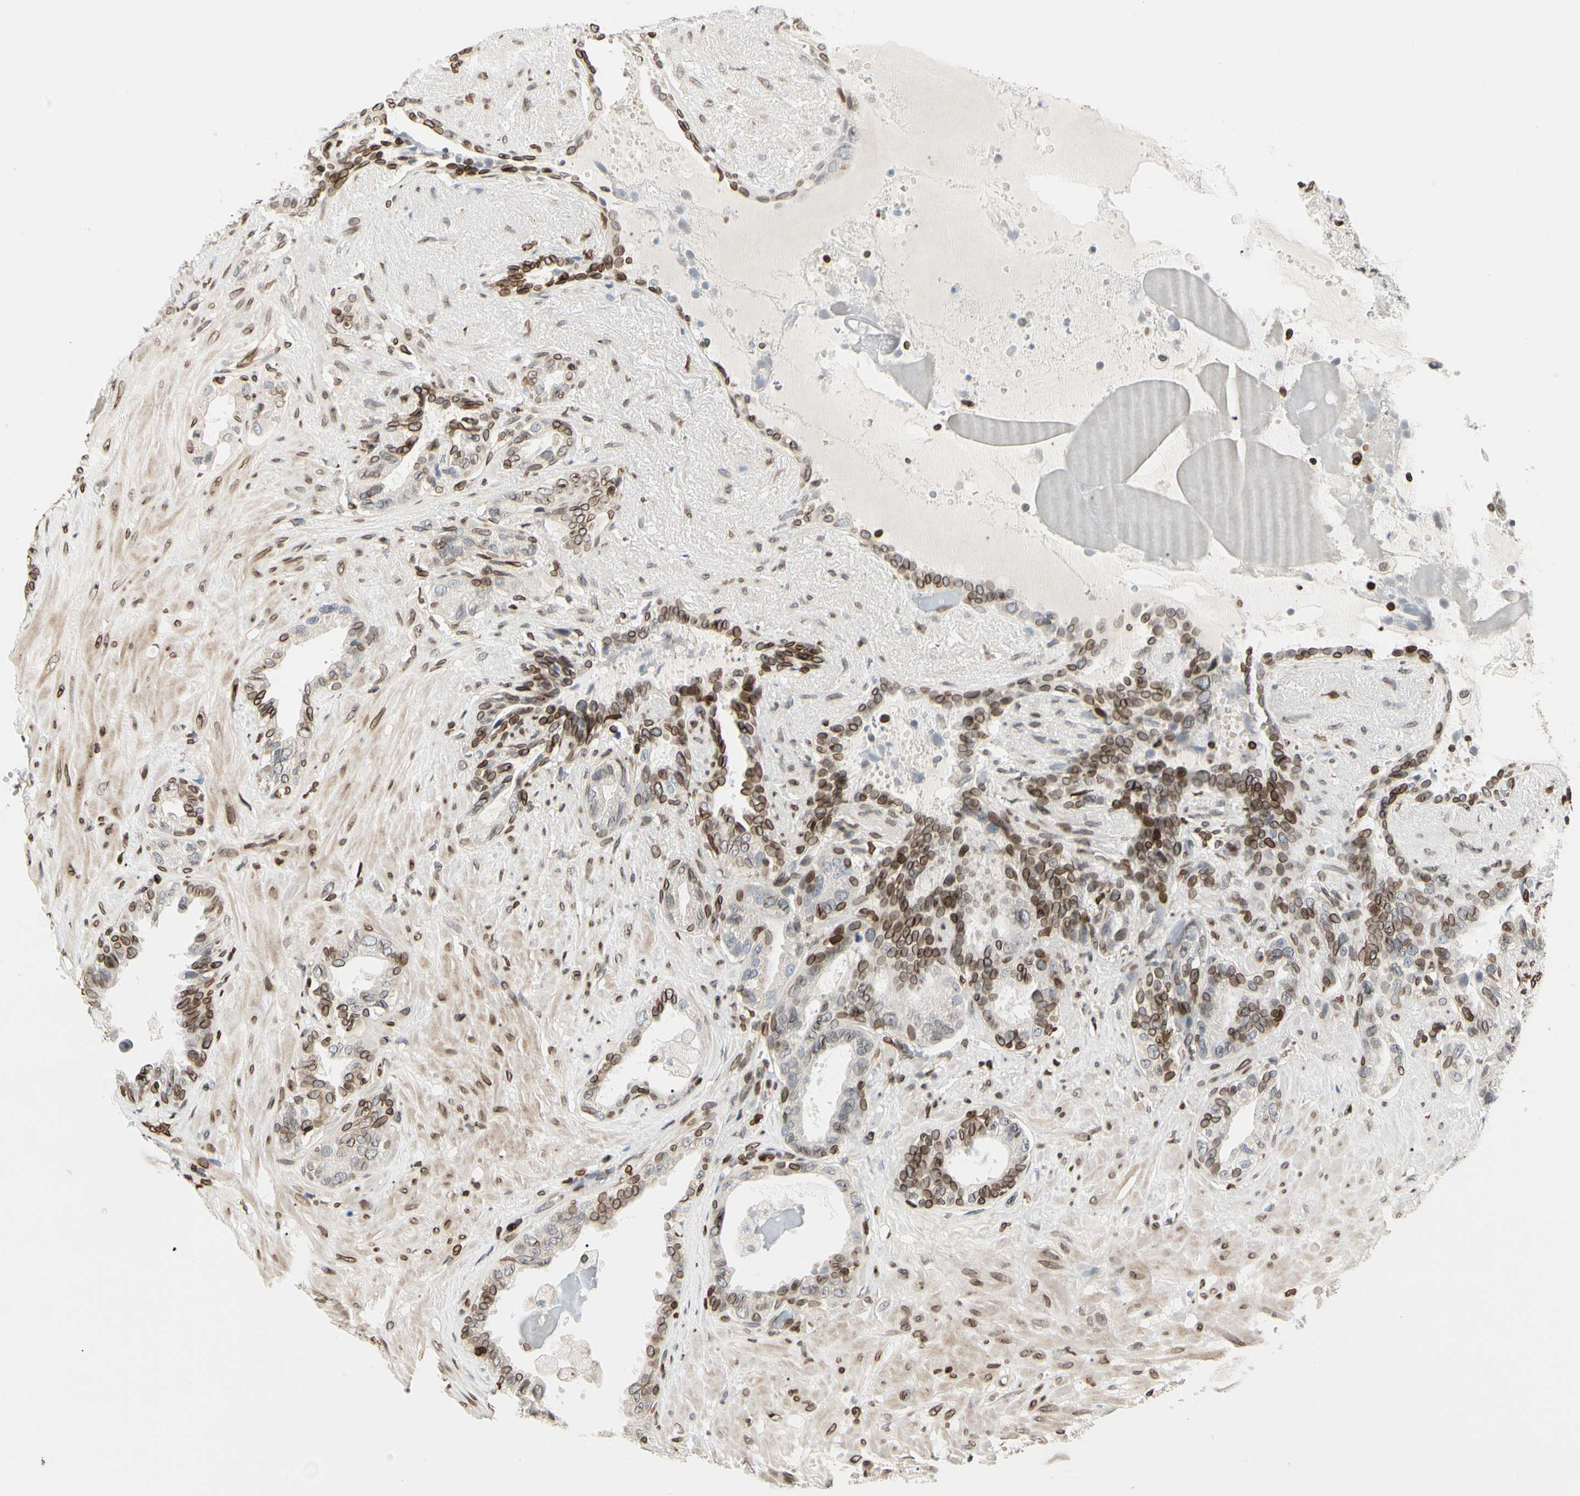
{"staining": {"intensity": "moderate", "quantity": "25%-75%", "location": "cytoplasmic/membranous,nuclear"}, "tissue": "seminal vesicle", "cell_type": "Glandular cells", "image_type": "normal", "snomed": [{"axis": "morphology", "description": "Normal tissue, NOS"}, {"axis": "topography", "description": "Seminal veicle"}], "caption": "A high-resolution photomicrograph shows immunohistochemistry staining of unremarkable seminal vesicle, which displays moderate cytoplasmic/membranous,nuclear staining in approximately 25%-75% of glandular cells.", "gene": "TMPO", "patient": {"sex": "male", "age": 61}}